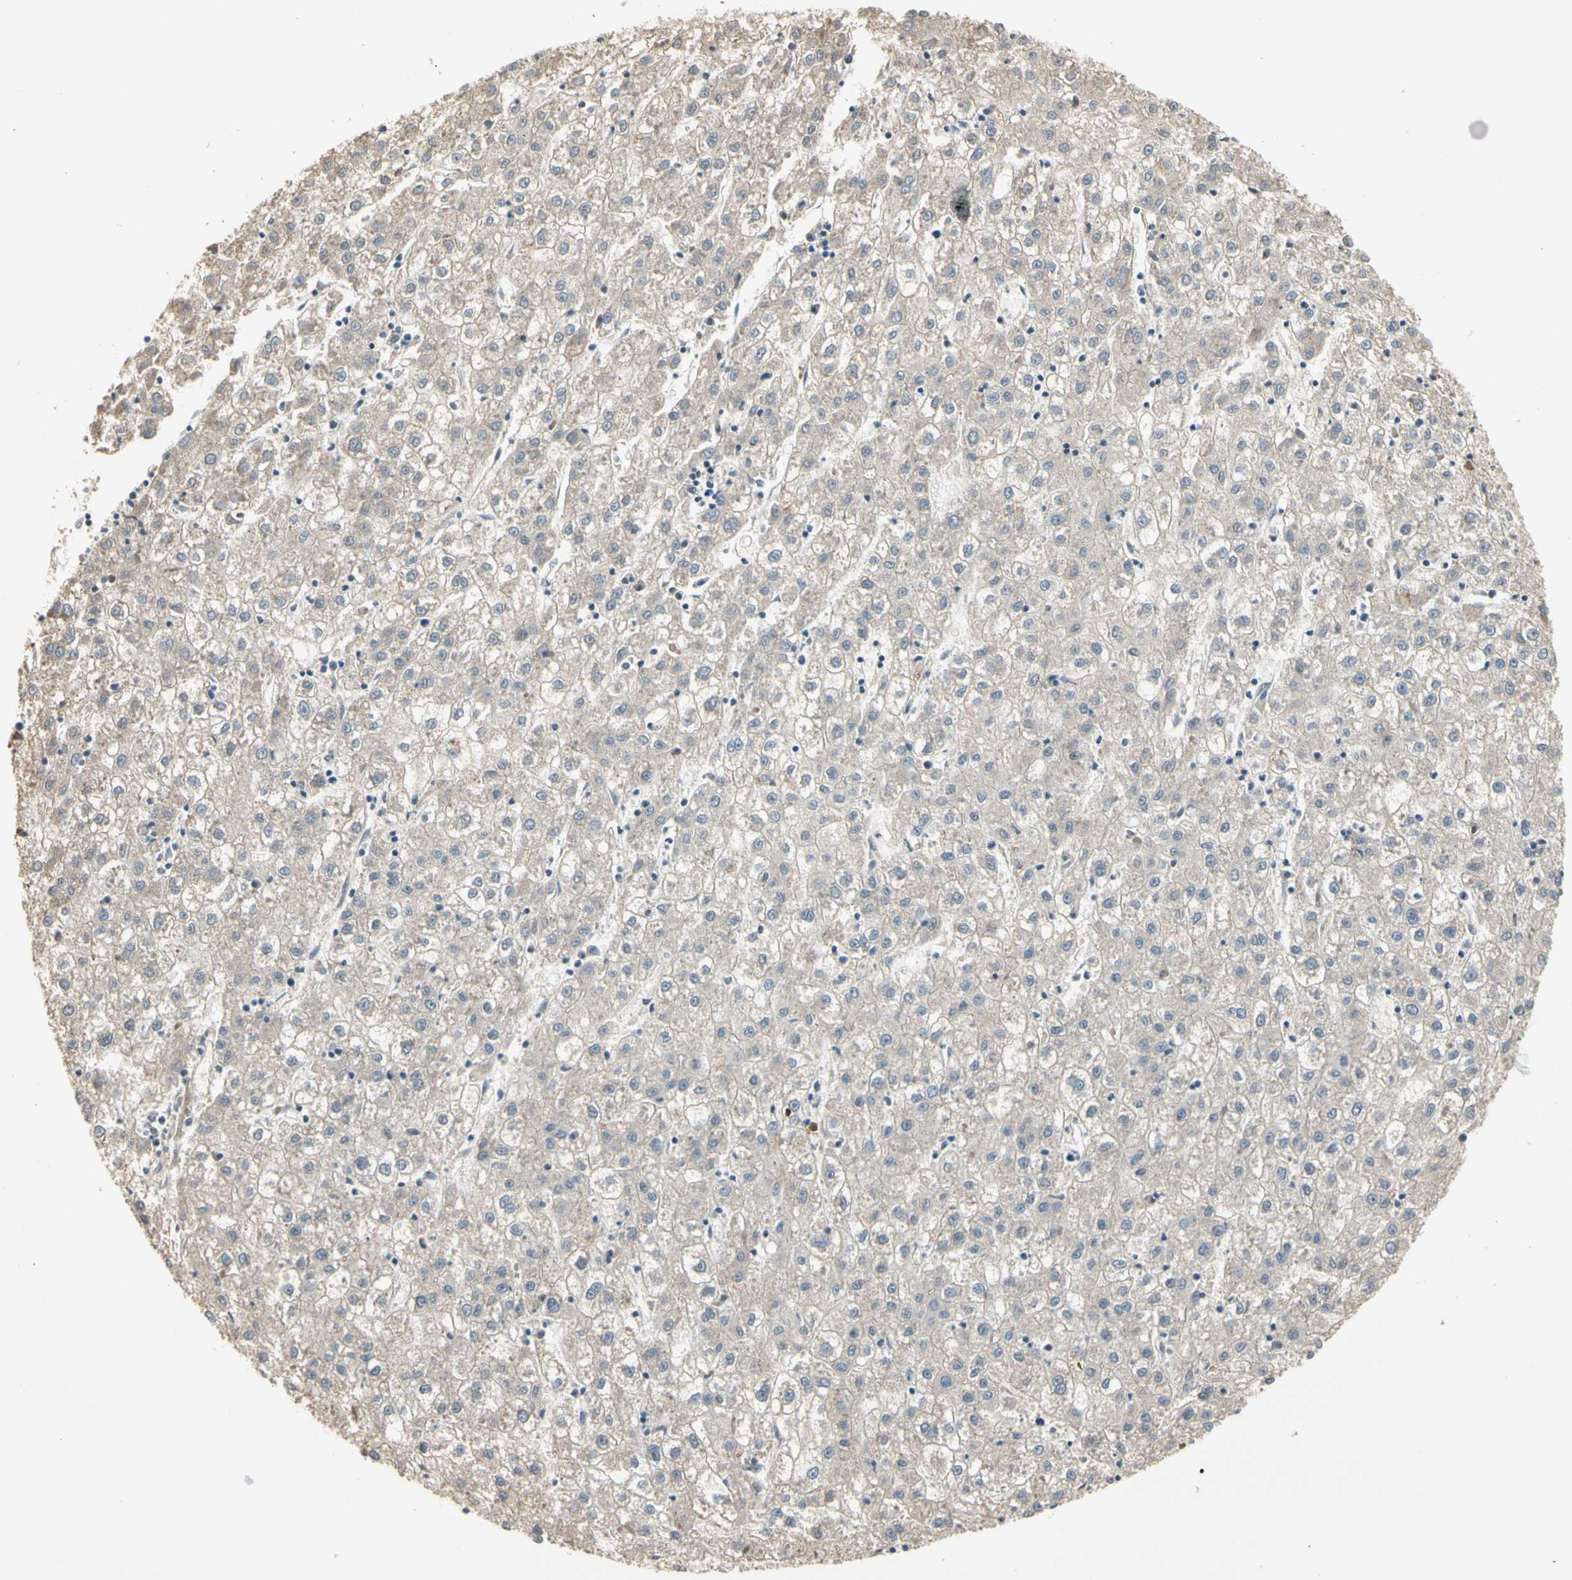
{"staining": {"intensity": "weak", "quantity": "25%-75%", "location": "cytoplasmic/membranous"}, "tissue": "liver cancer", "cell_type": "Tumor cells", "image_type": "cancer", "snomed": [{"axis": "morphology", "description": "Carcinoma, Hepatocellular, NOS"}, {"axis": "topography", "description": "Liver"}], "caption": "Immunohistochemistry (IHC) micrograph of human hepatocellular carcinoma (liver) stained for a protein (brown), which exhibits low levels of weak cytoplasmic/membranous positivity in about 25%-75% of tumor cells.", "gene": "ATG4C", "patient": {"sex": "male", "age": 72}}